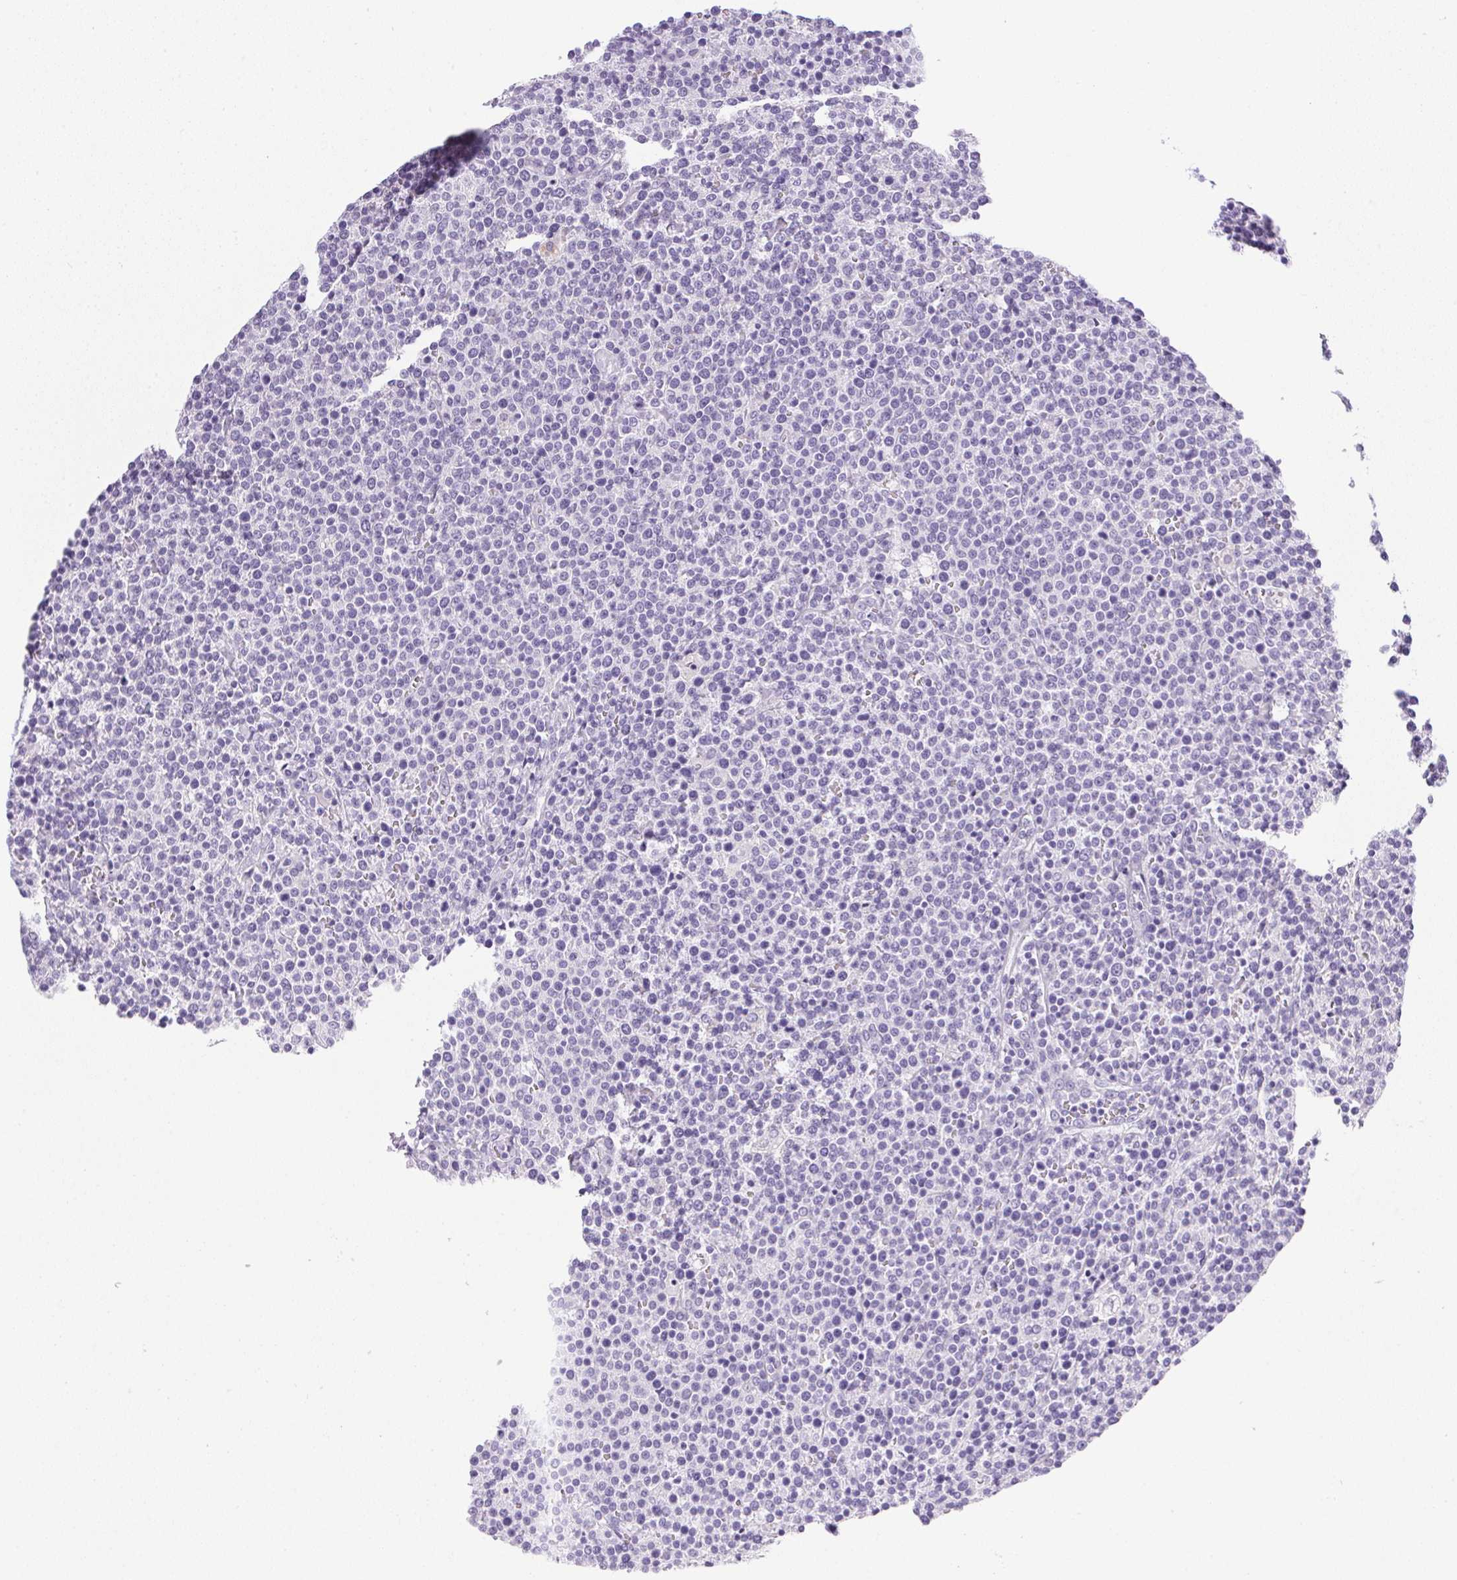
{"staining": {"intensity": "negative", "quantity": "none", "location": "none"}, "tissue": "lymphoma", "cell_type": "Tumor cells", "image_type": "cancer", "snomed": [{"axis": "morphology", "description": "Malignant lymphoma, non-Hodgkin's type, High grade"}, {"axis": "topography", "description": "Lymph node"}], "caption": "A micrograph of human malignant lymphoma, non-Hodgkin's type (high-grade) is negative for staining in tumor cells.", "gene": "ATP6V0A4", "patient": {"sex": "male", "age": 61}}